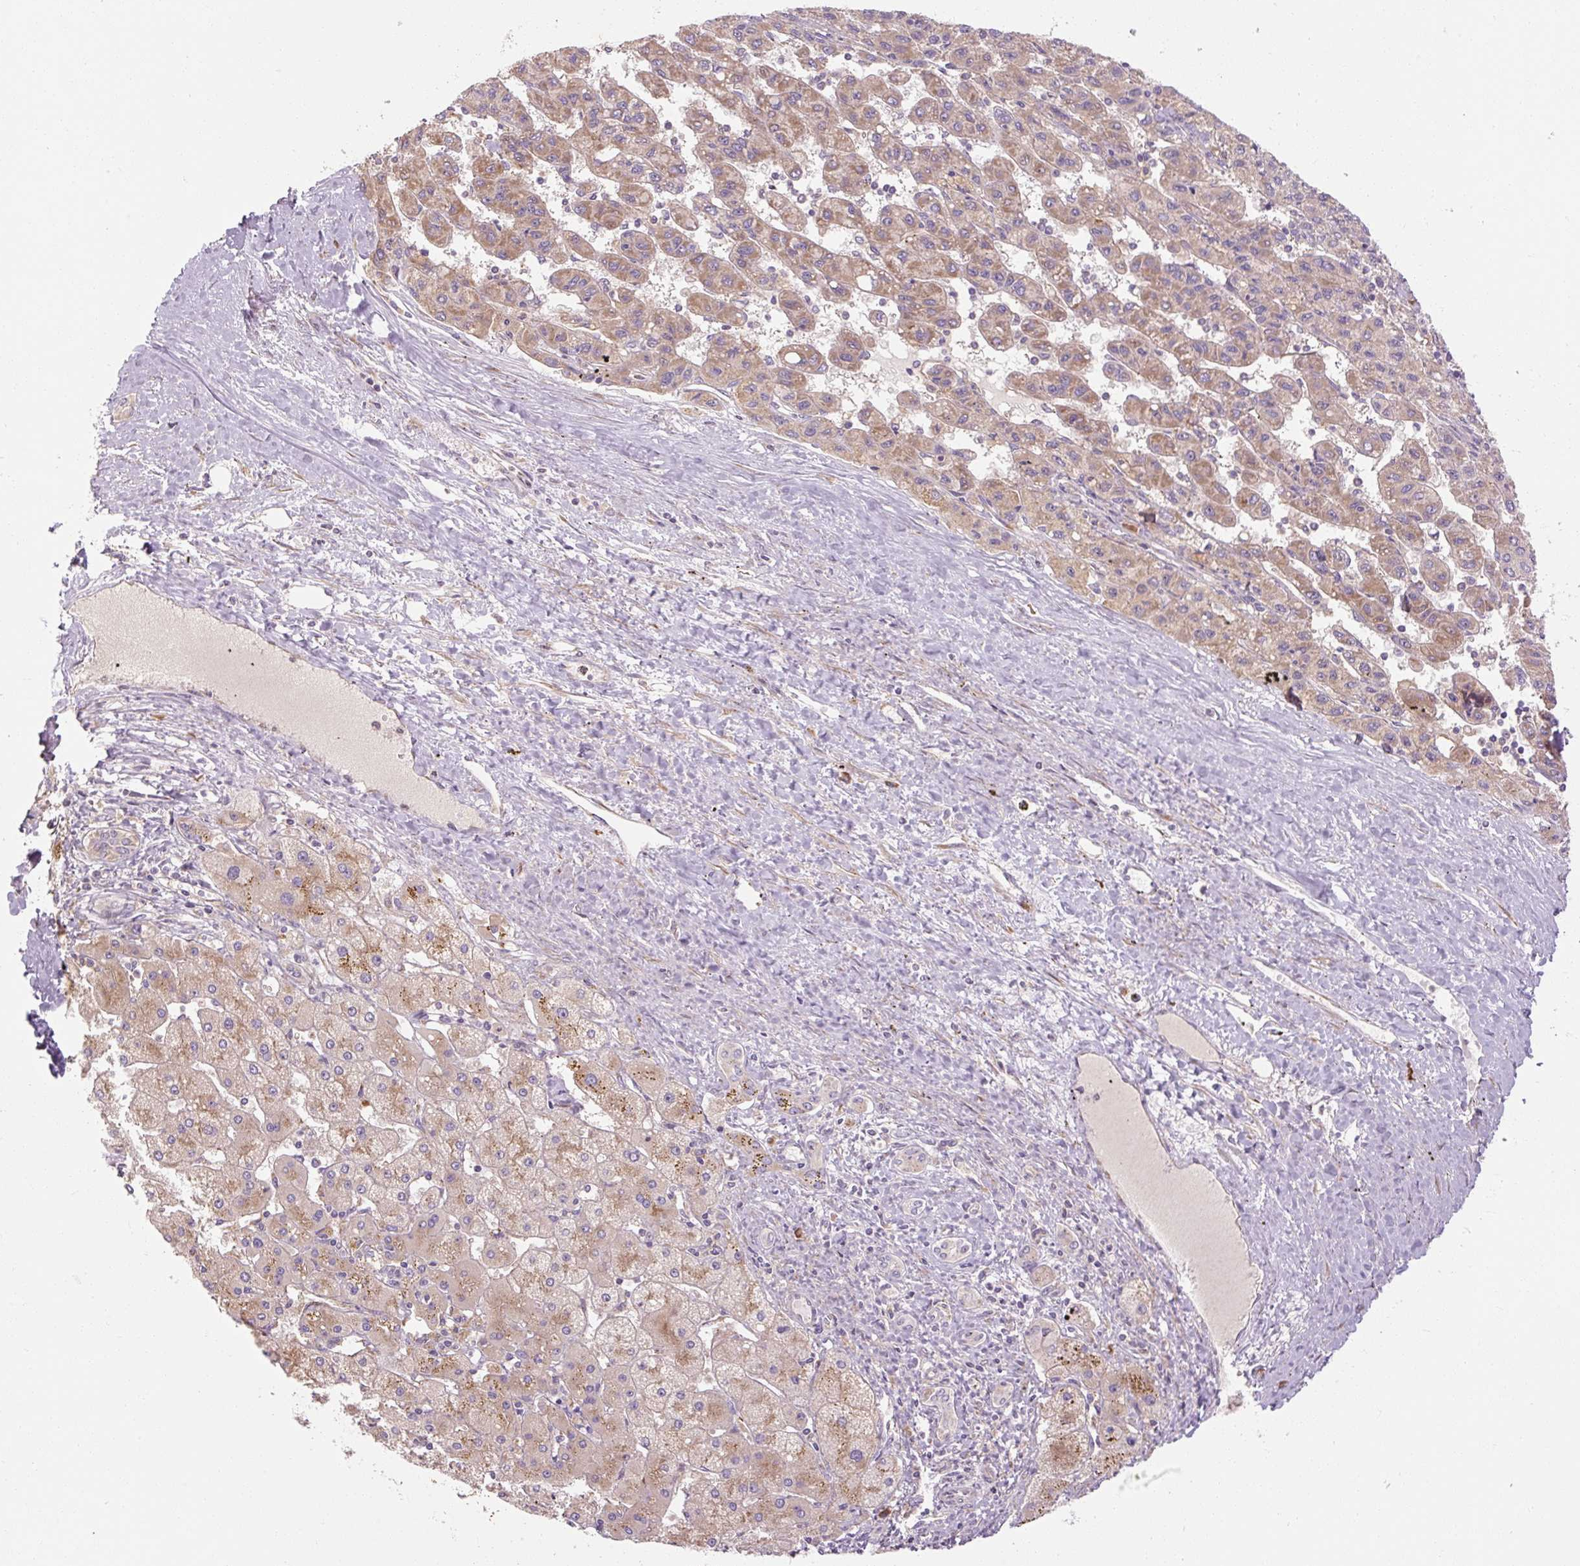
{"staining": {"intensity": "moderate", "quantity": ">75%", "location": "cytoplasmic/membranous"}, "tissue": "liver cancer", "cell_type": "Tumor cells", "image_type": "cancer", "snomed": [{"axis": "morphology", "description": "Carcinoma, Hepatocellular, NOS"}, {"axis": "topography", "description": "Liver"}], "caption": "Brown immunohistochemical staining in human liver cancer exhibits moderate cytoplasmic/membranous staining in approximately >75% of tumor cells. (DAB = brown stain, brightfield microscopy at high magnification).", "gene": "PRSS48", "patient": {"sex": "female", "age": 82}}